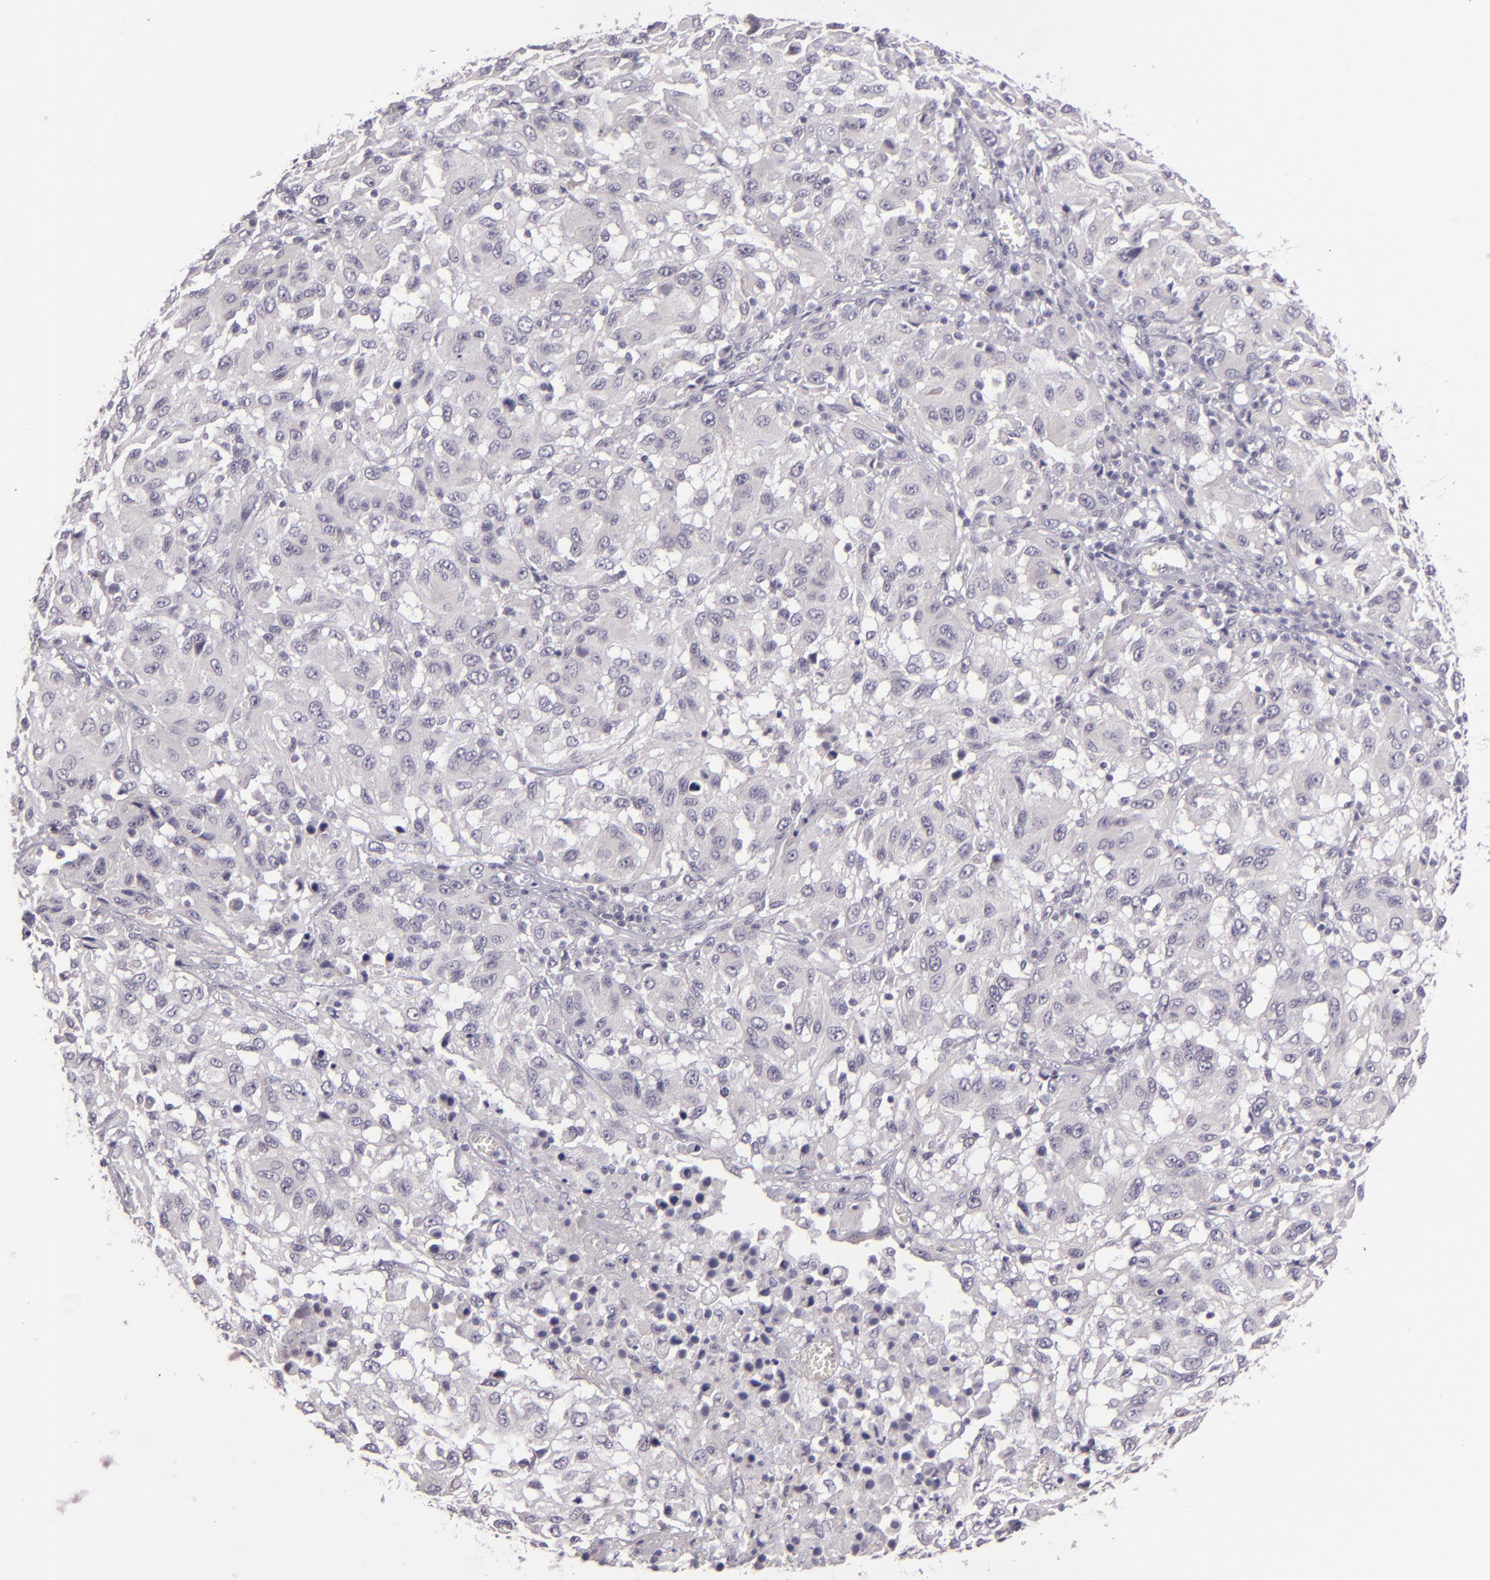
{"staining": {"intensity": "negative", "quantity": "none", "location": "none"}, "tissue": "melanoma", "cell_type": "Tumor cells", "image_type": "cancer", "snomed": [{"axis": "morphology", "description": "Malignant melanoma, NOS"}, {"axis": "topography", "description": "Skin"}], "caption": "Immunohistochemistry (IHC) photomicrograph of melanoma stained for a protein (brown), which reveals no positivity in tumor cells.", "gene": "EGFL6", "patient": {"sex": "female", "age": 77}}